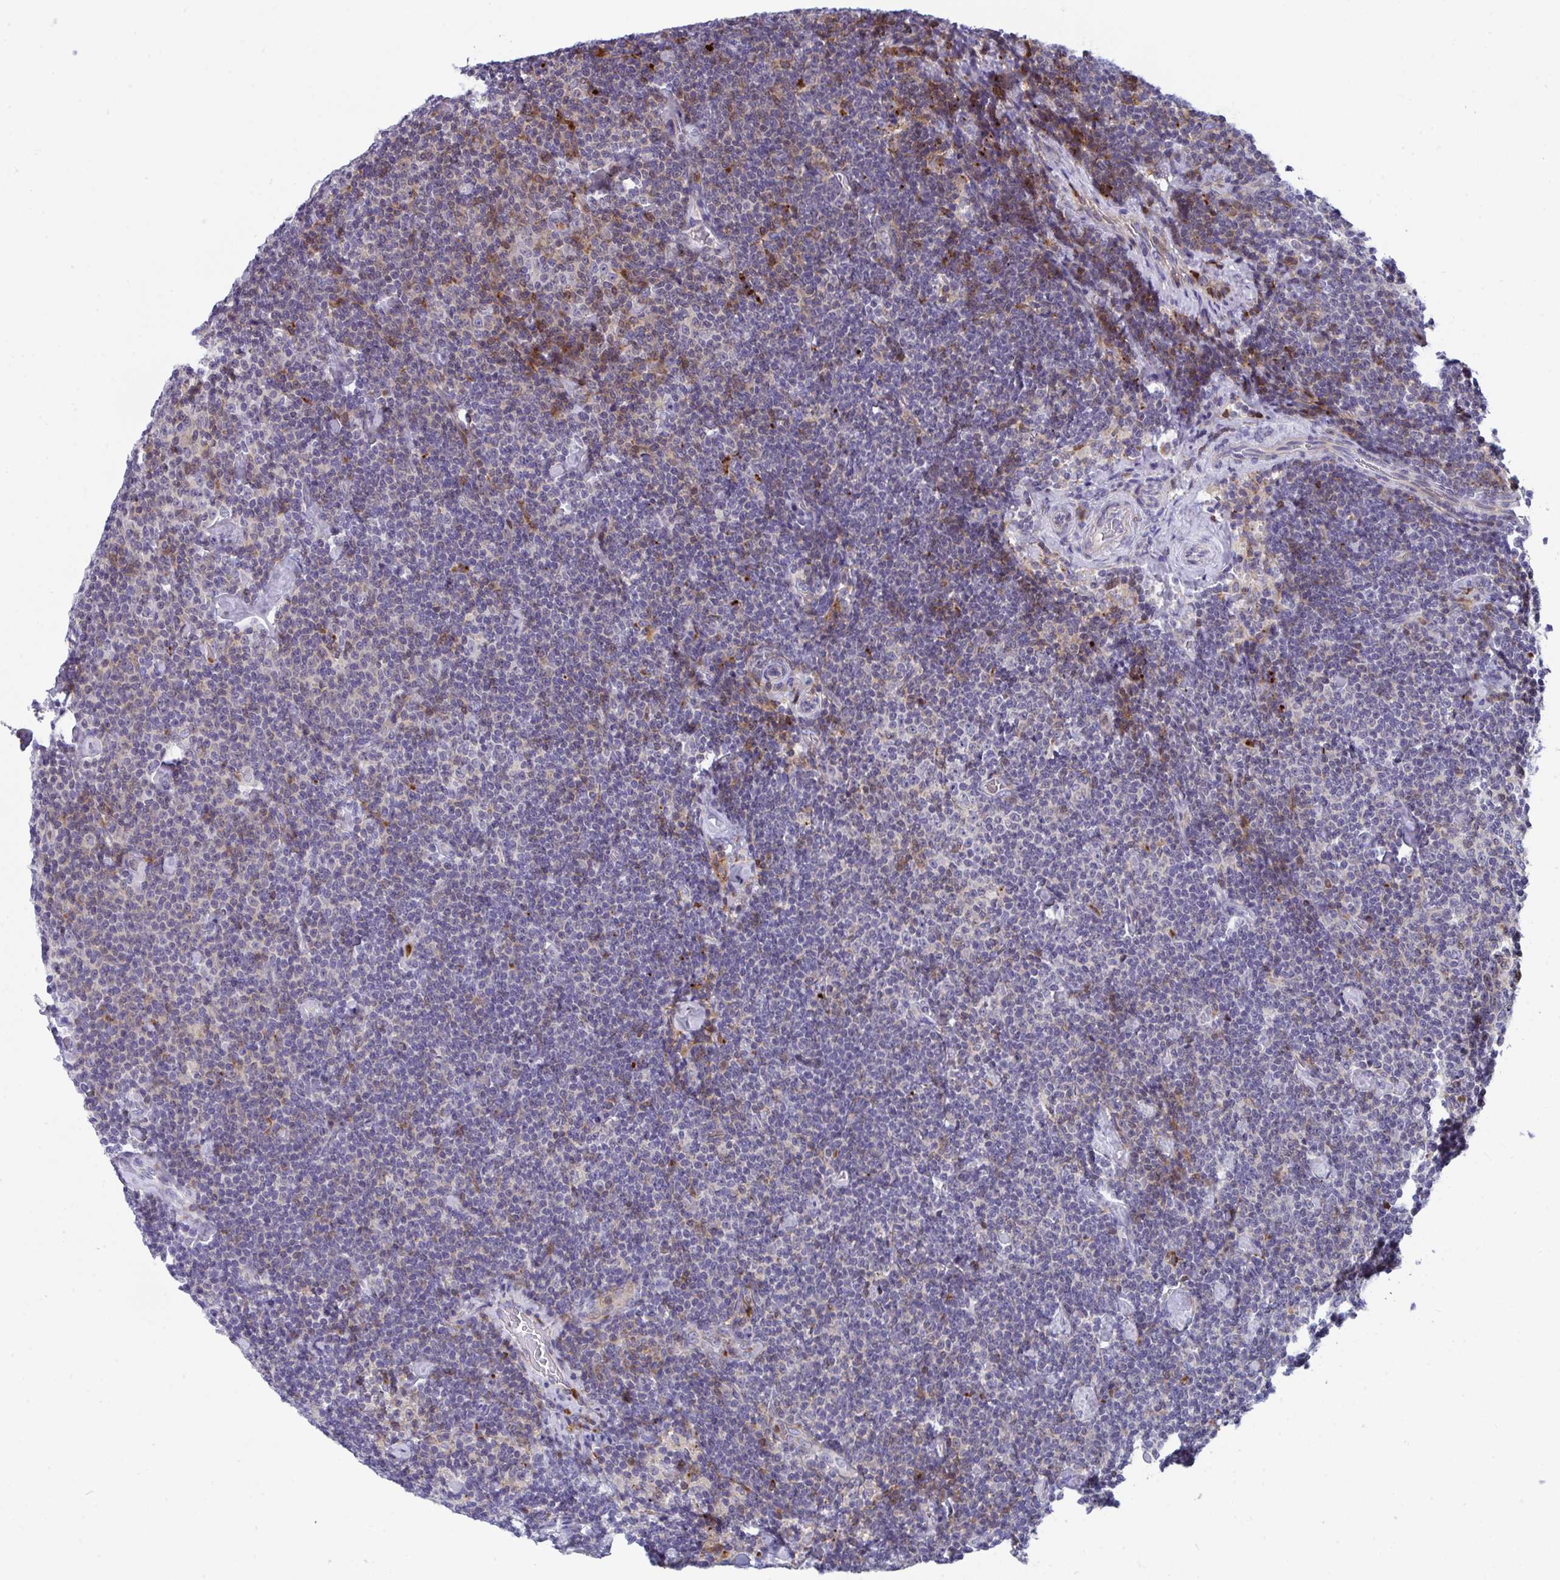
{"staining": {"intensity": "weak", "quantity": "<25%", "location": "cytoplasmic/membranous"}, "tissue": "lymphoma", "cell_type": "Tumor cells", "image_type": "cancer", "snomed": [{"axis": "morphology", "description": "Malignant lymphoma, non-Hodgkin's type, Low grade"}, {"axis": "topography", "description": "Lymph node"}], "caption": "Histopathology image shows no protein staining in tumor cells of lymphoma tissue. Brightfield microscopy of immunohistochemistry (IHC) stained with DAB (brown) and hematoxylin (blue), captured at high magnification.", "gene": "AOC2", "patient": {"sex": "male", "age": 81}}